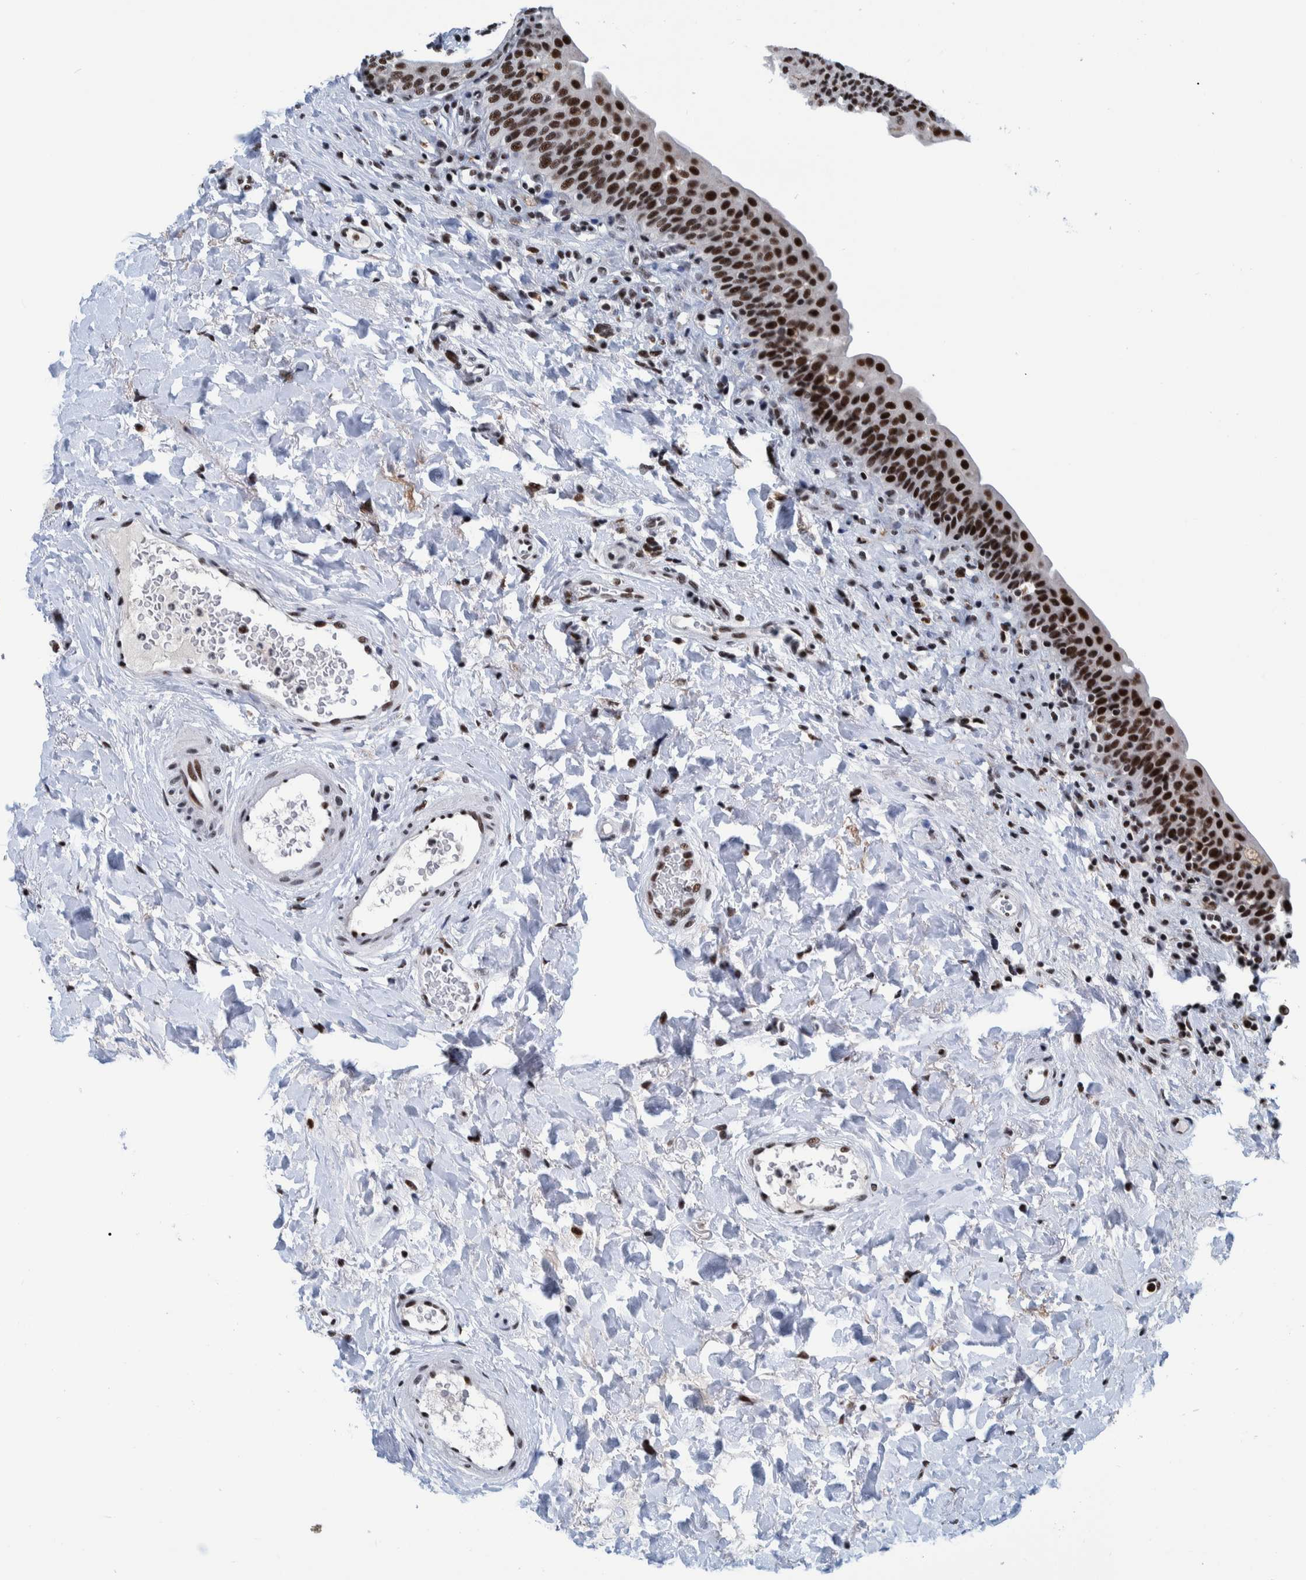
{"staining": {"intensity": "strong", "quantity": ">75%", "location": "nuclear"}, "tissue": "urinary bladder", "cell_type": "Urothelial cells", "image_type": "normal", "snomed": [{"axis": "morphology", "description": "Normal tissue, NOS"}, {"axis": "topography", "description": "Urinary bladder"}], "caption": "Benign urinary bladder exhibits strong nuclear expression in approximately >75% of urothelial cells (DAB IHC with brightfield microscopy, high magnification)..", "gene": "EFTUD2", "patient": {"sex": "male", "age": 83}}